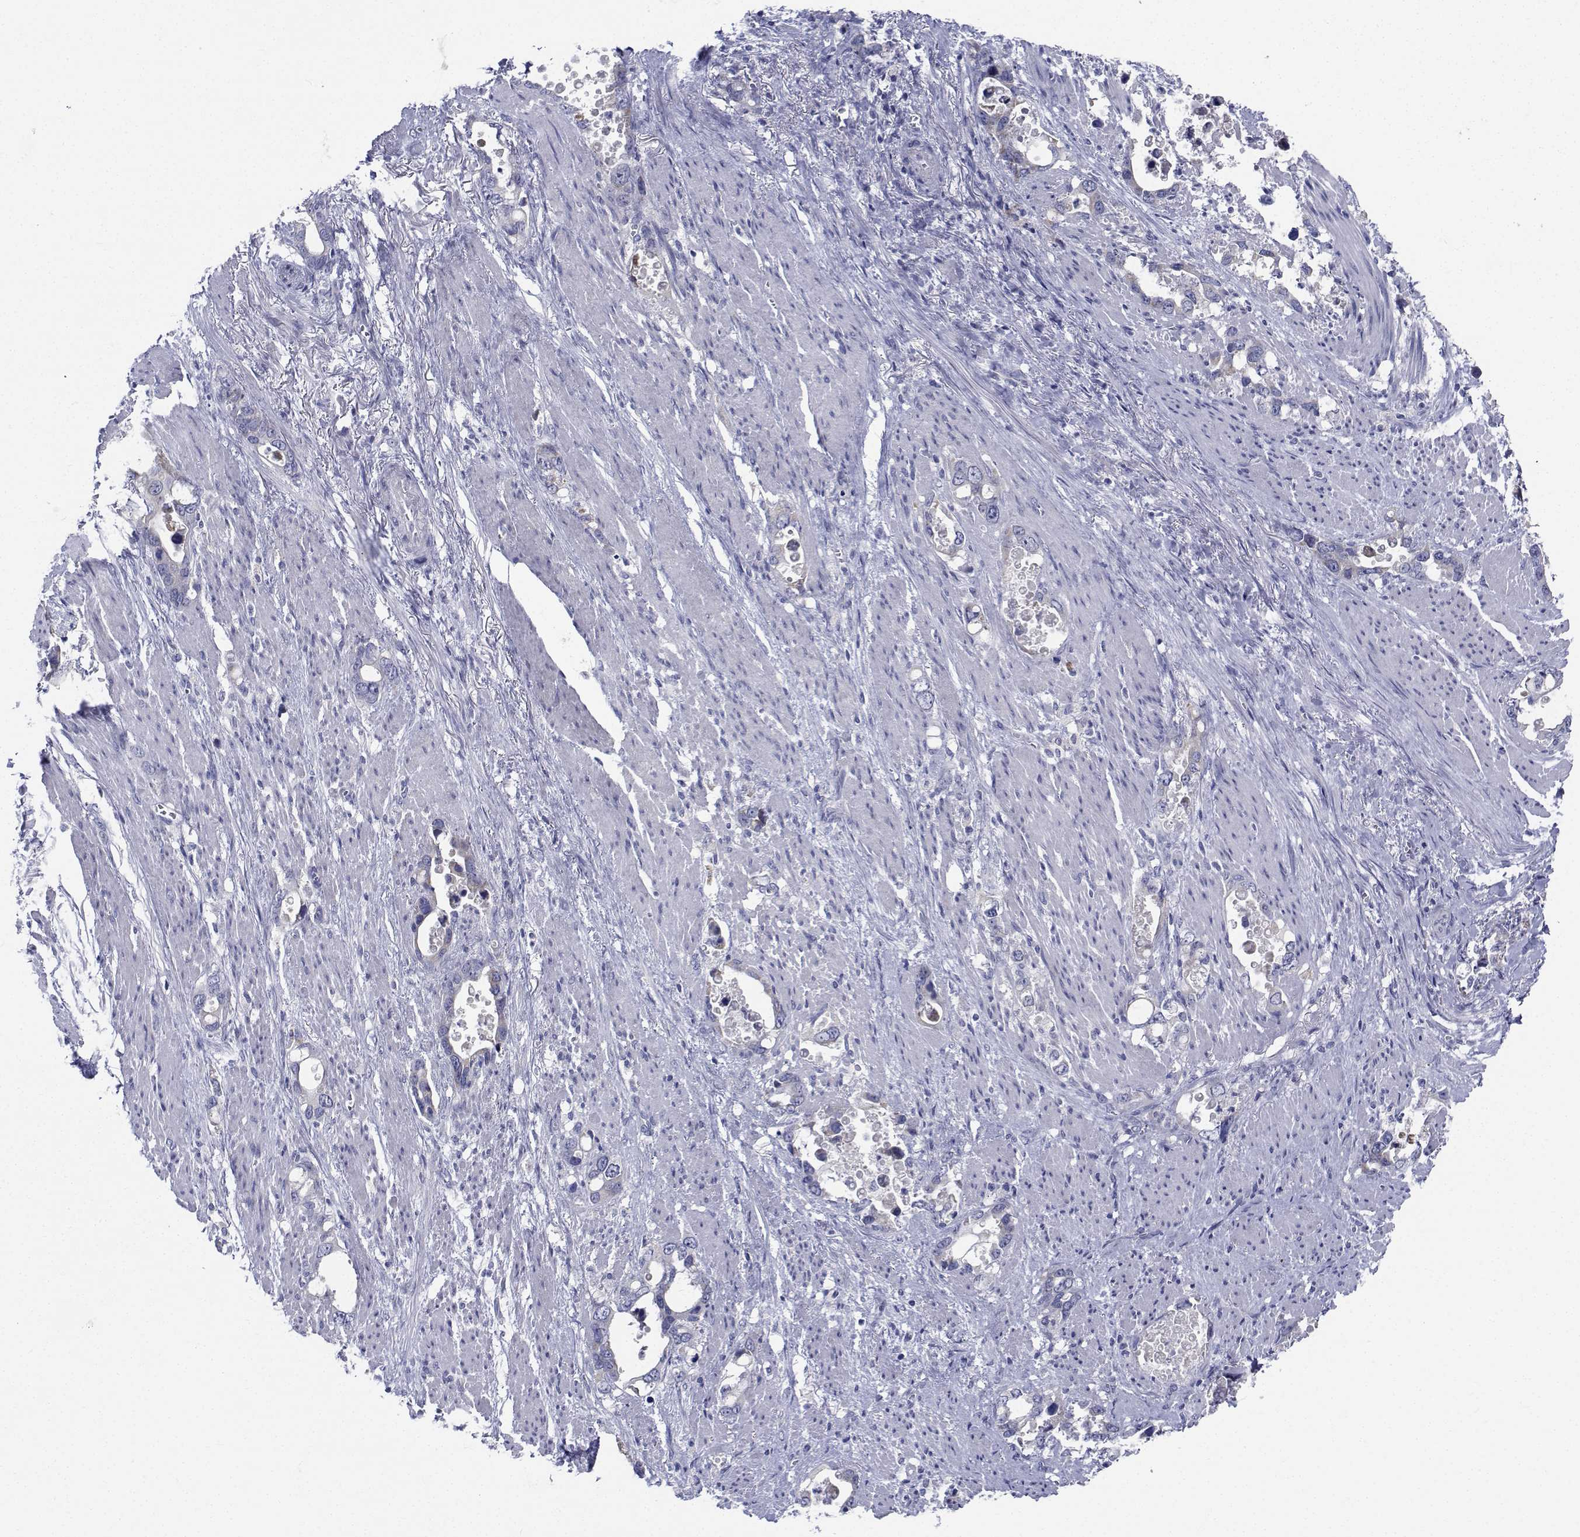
{"staining": {"intensity": "negative", "quantity": "none", "location": "none"}, "tissue": "stomach cancer", "cell_type": "Tumor cells", "image_type": "cancer", "snomed": [{"axis": "morphology", "description": "Normal tissue, NOS"}, {"axis": "morphology", "description": "Adenocarcinoma, NOS"}, {"axis": "topography", "description": "Esophagus"}, {"axis": "topography", "description": "Stomach, upper"}], "caption": "A histopathology image of human stomach cancer is negative for staining in tumor cells.", "gene": "CDHR3", "patient": {"sex": "male", "age": 74}}